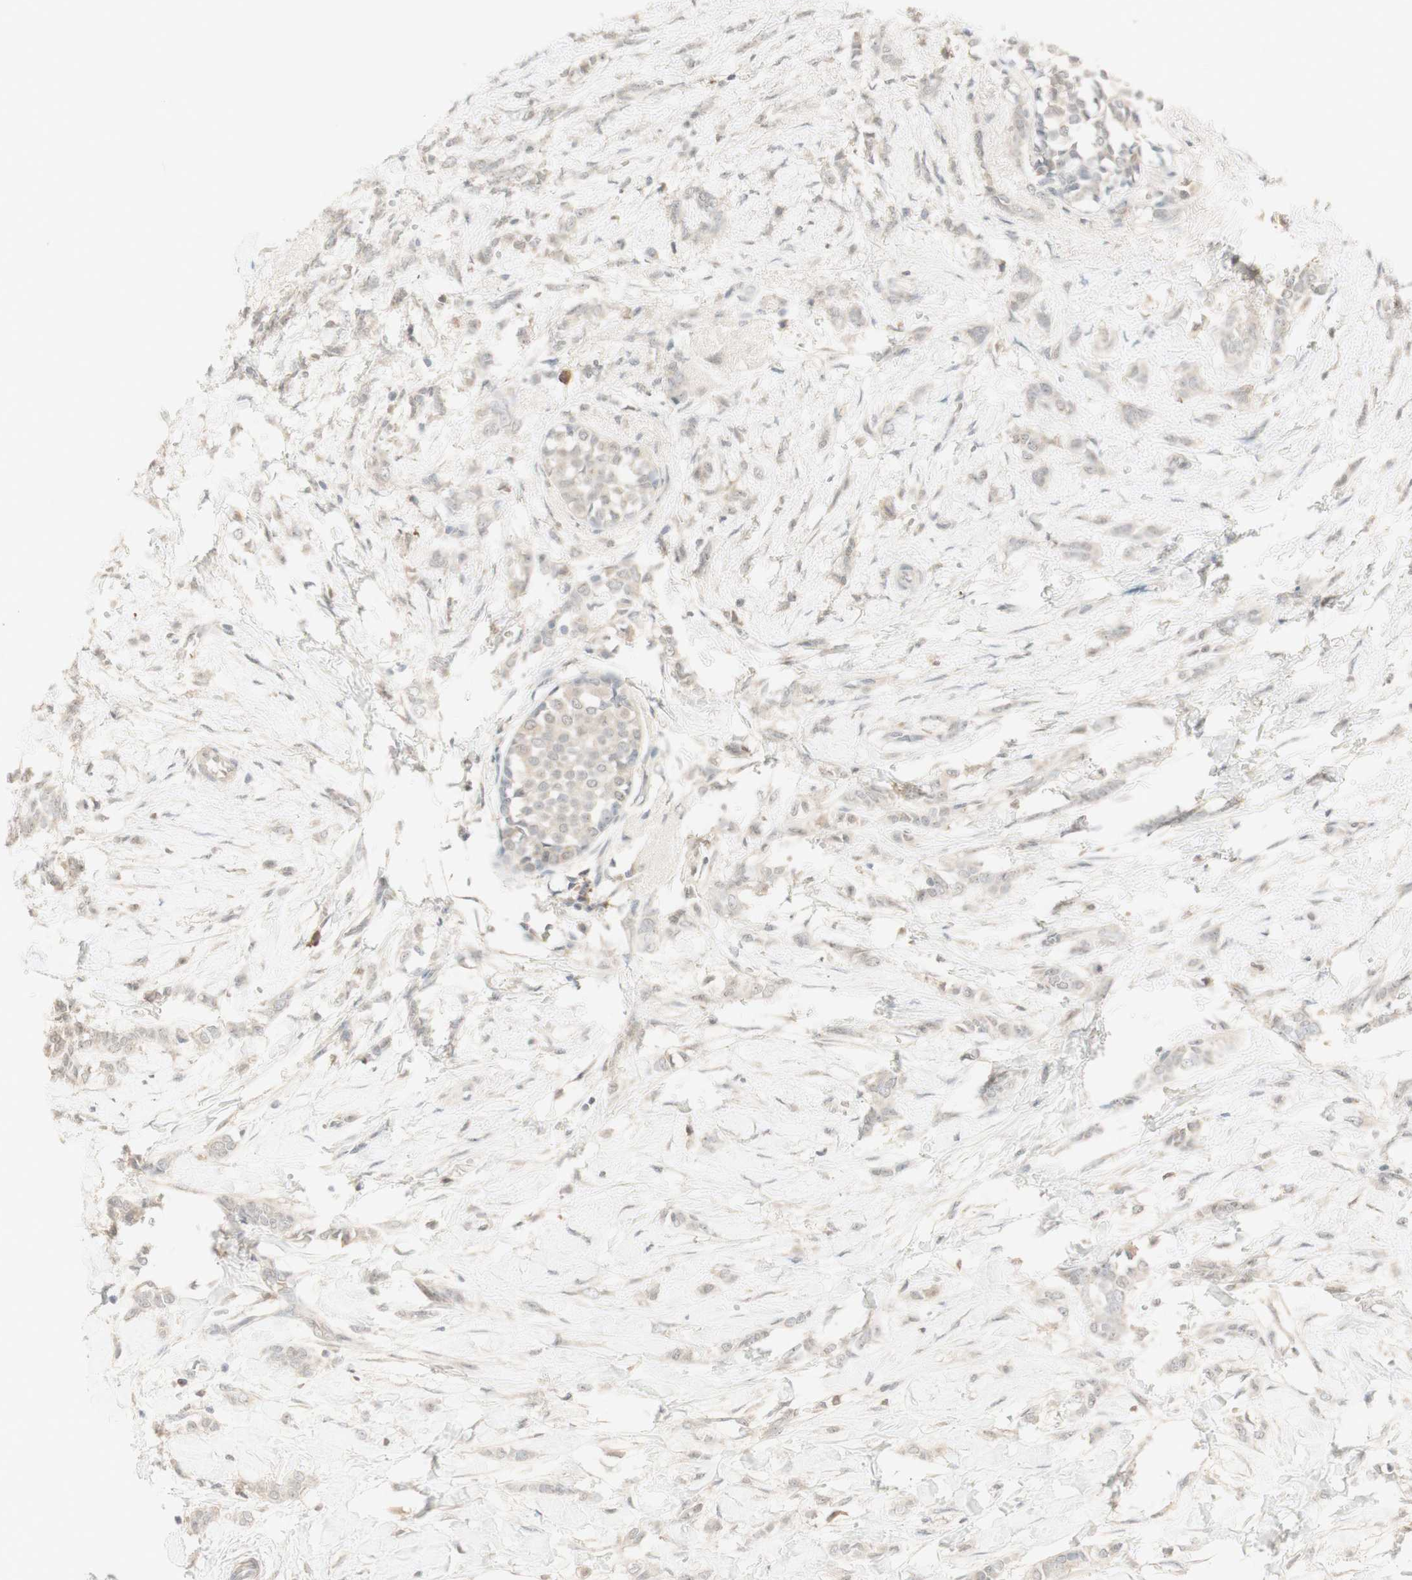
{"staining": {"intensity": "weak", "quantity": ">75%", "location": "cytoplasmic/membranous"}, "tissue": "breast cancer", "cell_type": "Tumor cells", "image_type": "cancer", "snomed": [{"axis": "morphology", "description": "Lobular carcinoma, in situ"}, {"axis": "morphology", "description": "Lobular carcinoma"}, {"axis": "topography", "description": "Breast"}], "caption": "Approximately >75% of tumor cells in human breast cancer (lobular carcinoma) demonstrate weak cytoplasmic/membranous protein staining as visualized by brown immunohistochemical staining.", "gene": "PLCD4", "patient": {"sex": "female", "age": 41}}